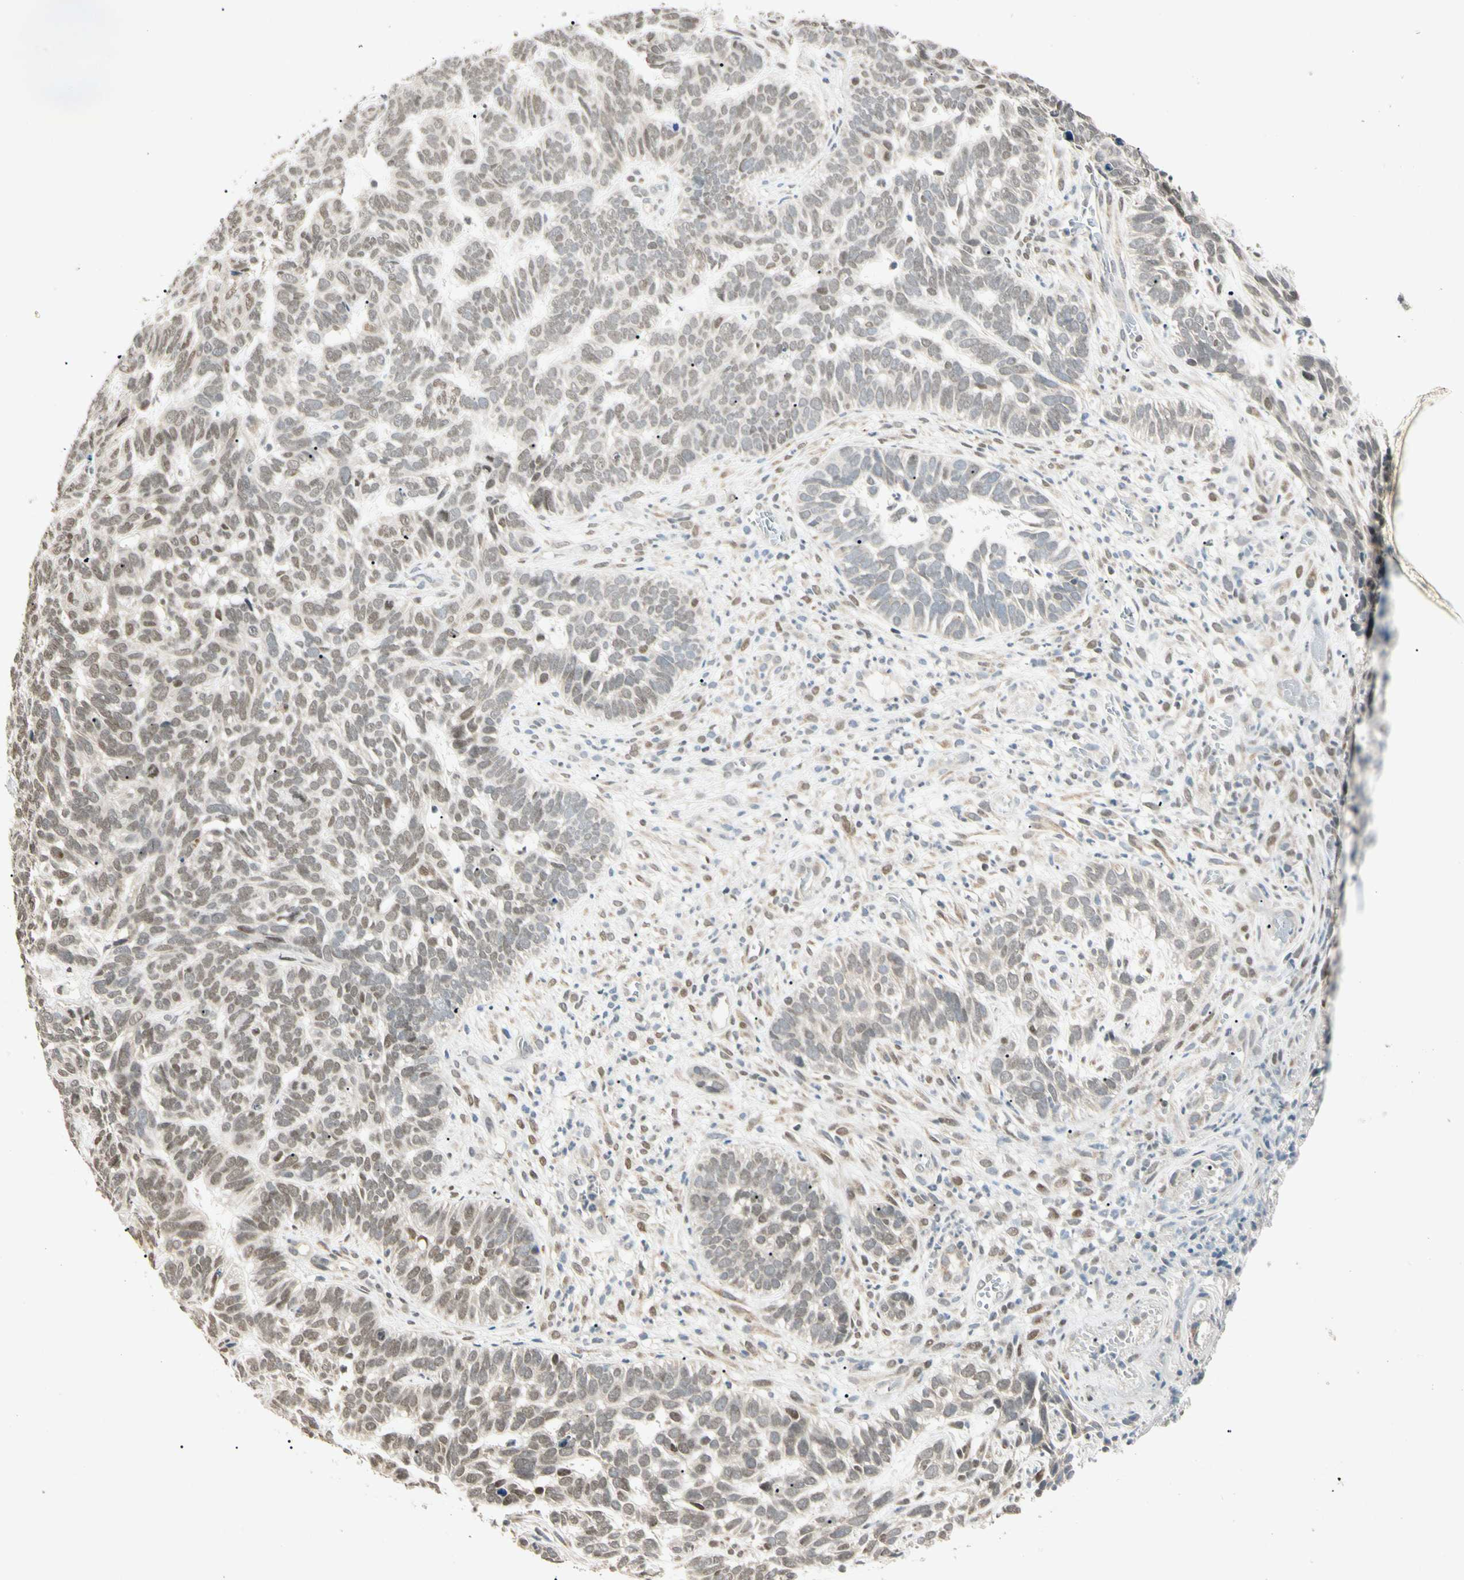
{"staining": {"intensity": "weak", "quantity": "25%-75%", "location": "nuclear"}, "tissue": "skin cancer", "cell_type": "Tumor cells", "image_type": "cancer", "snomed": [{"axis": "morphology", "description": "Basal cell carcinoma"}, {"axis": "topography", "description": "Skin"}], "caption": "Immunohistochemical staining of human skin cancer (basal cell carcinoma) reveals low levels of weak nuclear protein positivity in about 25%-75% of tumor cells.", "gene": "ZBTB4", "patient": {"sex": "male", "age": 87}}